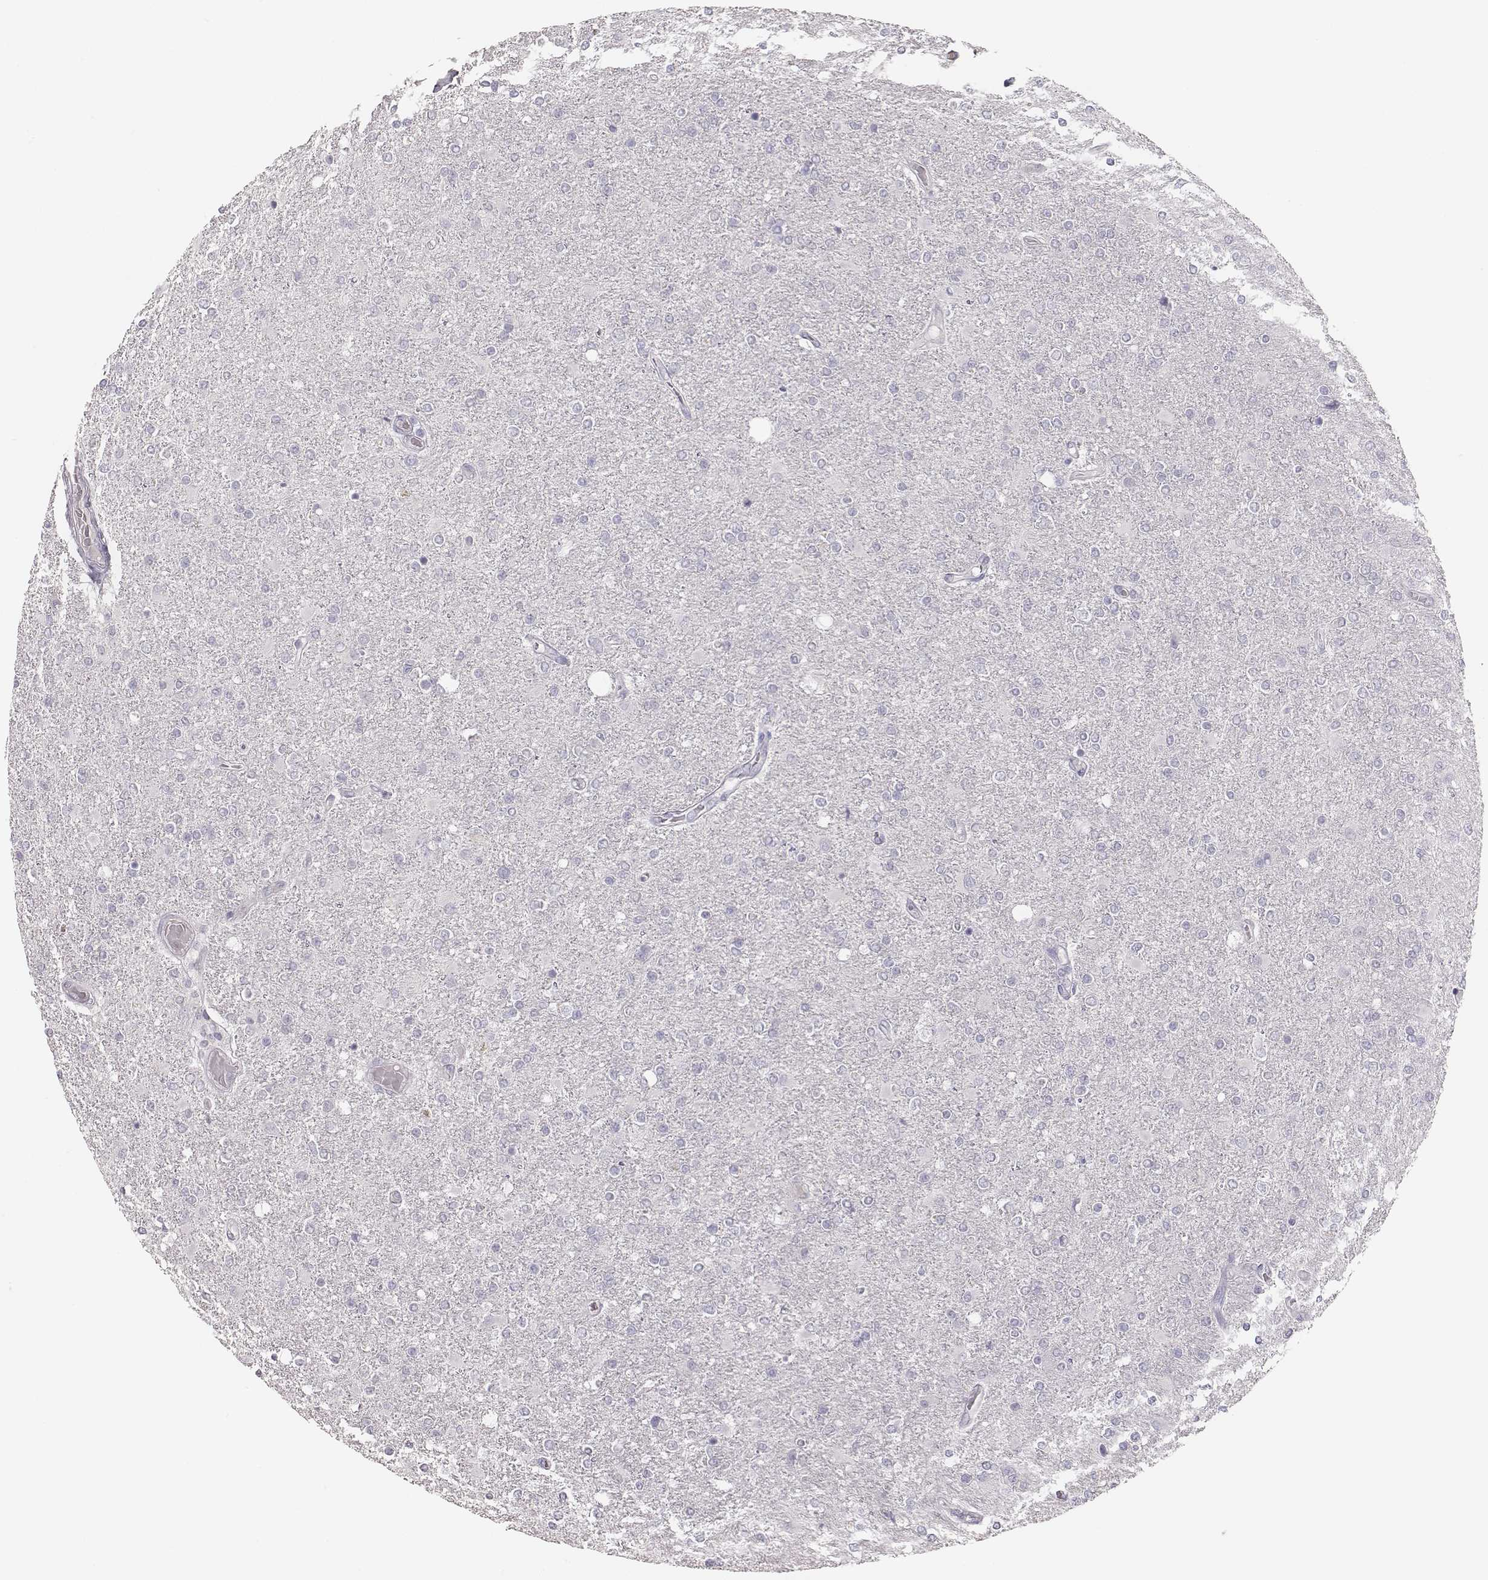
{"staining": {"intensity": "negative", "quantity": "none", "location": "none"}, "tissue": "glioma", "cell_type": "Tumor cells", "image_type": "cancer", "snomed": [{"axis": "morphology", "description": "Glioma, malignant, High grade"}, {"axis": "topography", "description": "Cerebral cortex"}], "caption": "This is a micrograph of IHC staining of glioma, which shows no staining in tumor cells. (DAB immunohistochemistry (IHC) with hematoxylin counter stain).", "gene": "MYH6", "patient": {"sex": "male", "age": 70}}